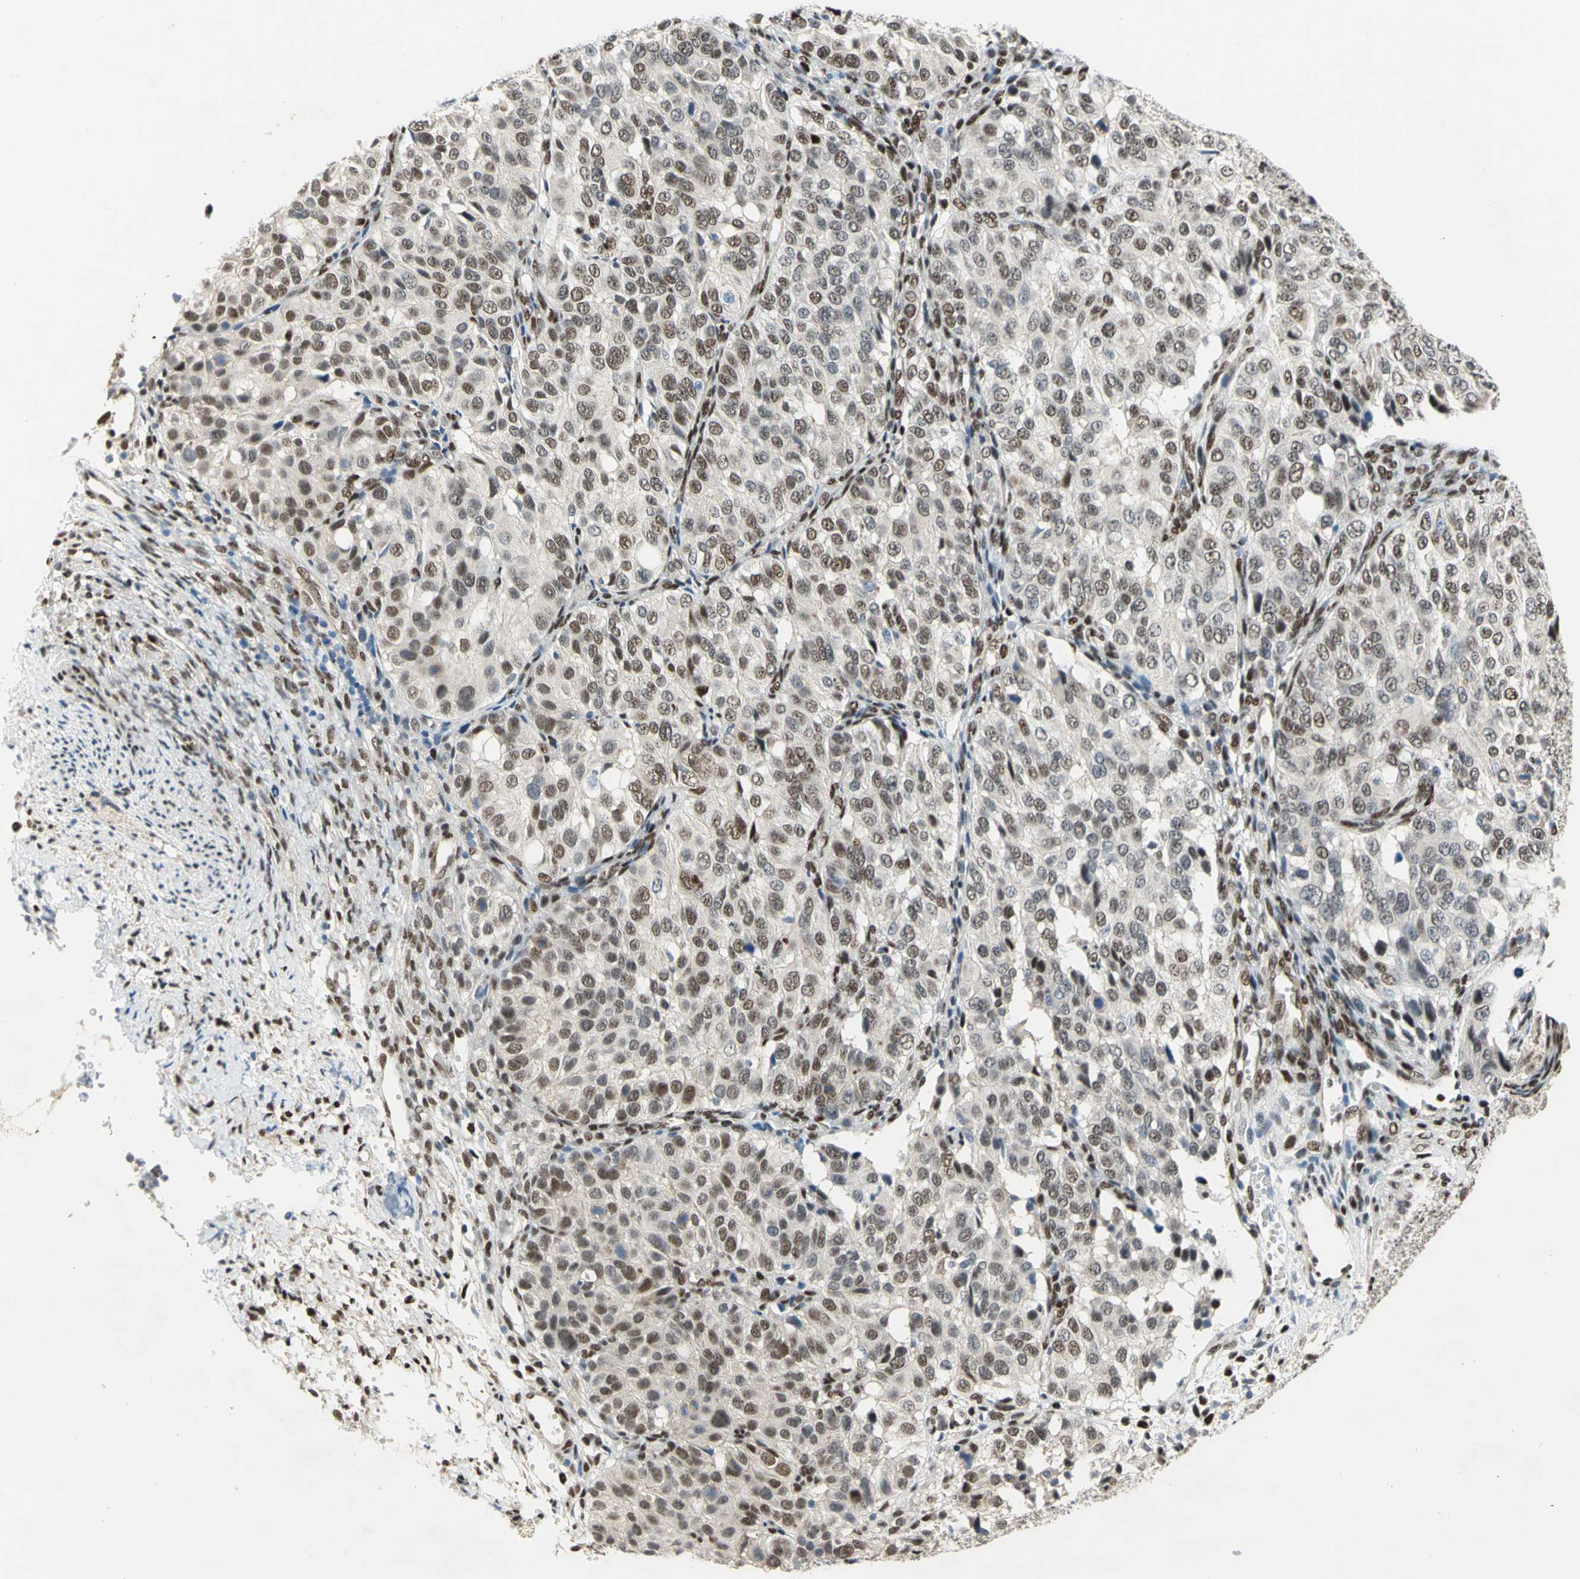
{"staining": {"intensity": "moderate", "quantity": ">75%", "location": "nuclear"}, "tissue": "ovarian cancer", "cell_type": "Tumor cells", "image_type": "cancer", "snomed": [{"axis": "morphology", "description": "Carcinoma, endometroid"}, {"axis": "topography", "description": "Ovary"}], "caption": "Protein expression analysis of human endometroid carcinoma (ovarian) reveals moderate nuclear staining in approximately >75% of tumor cells.", "gene": "RBFOX2", "patient": {"sex": "female", "age": 51}}